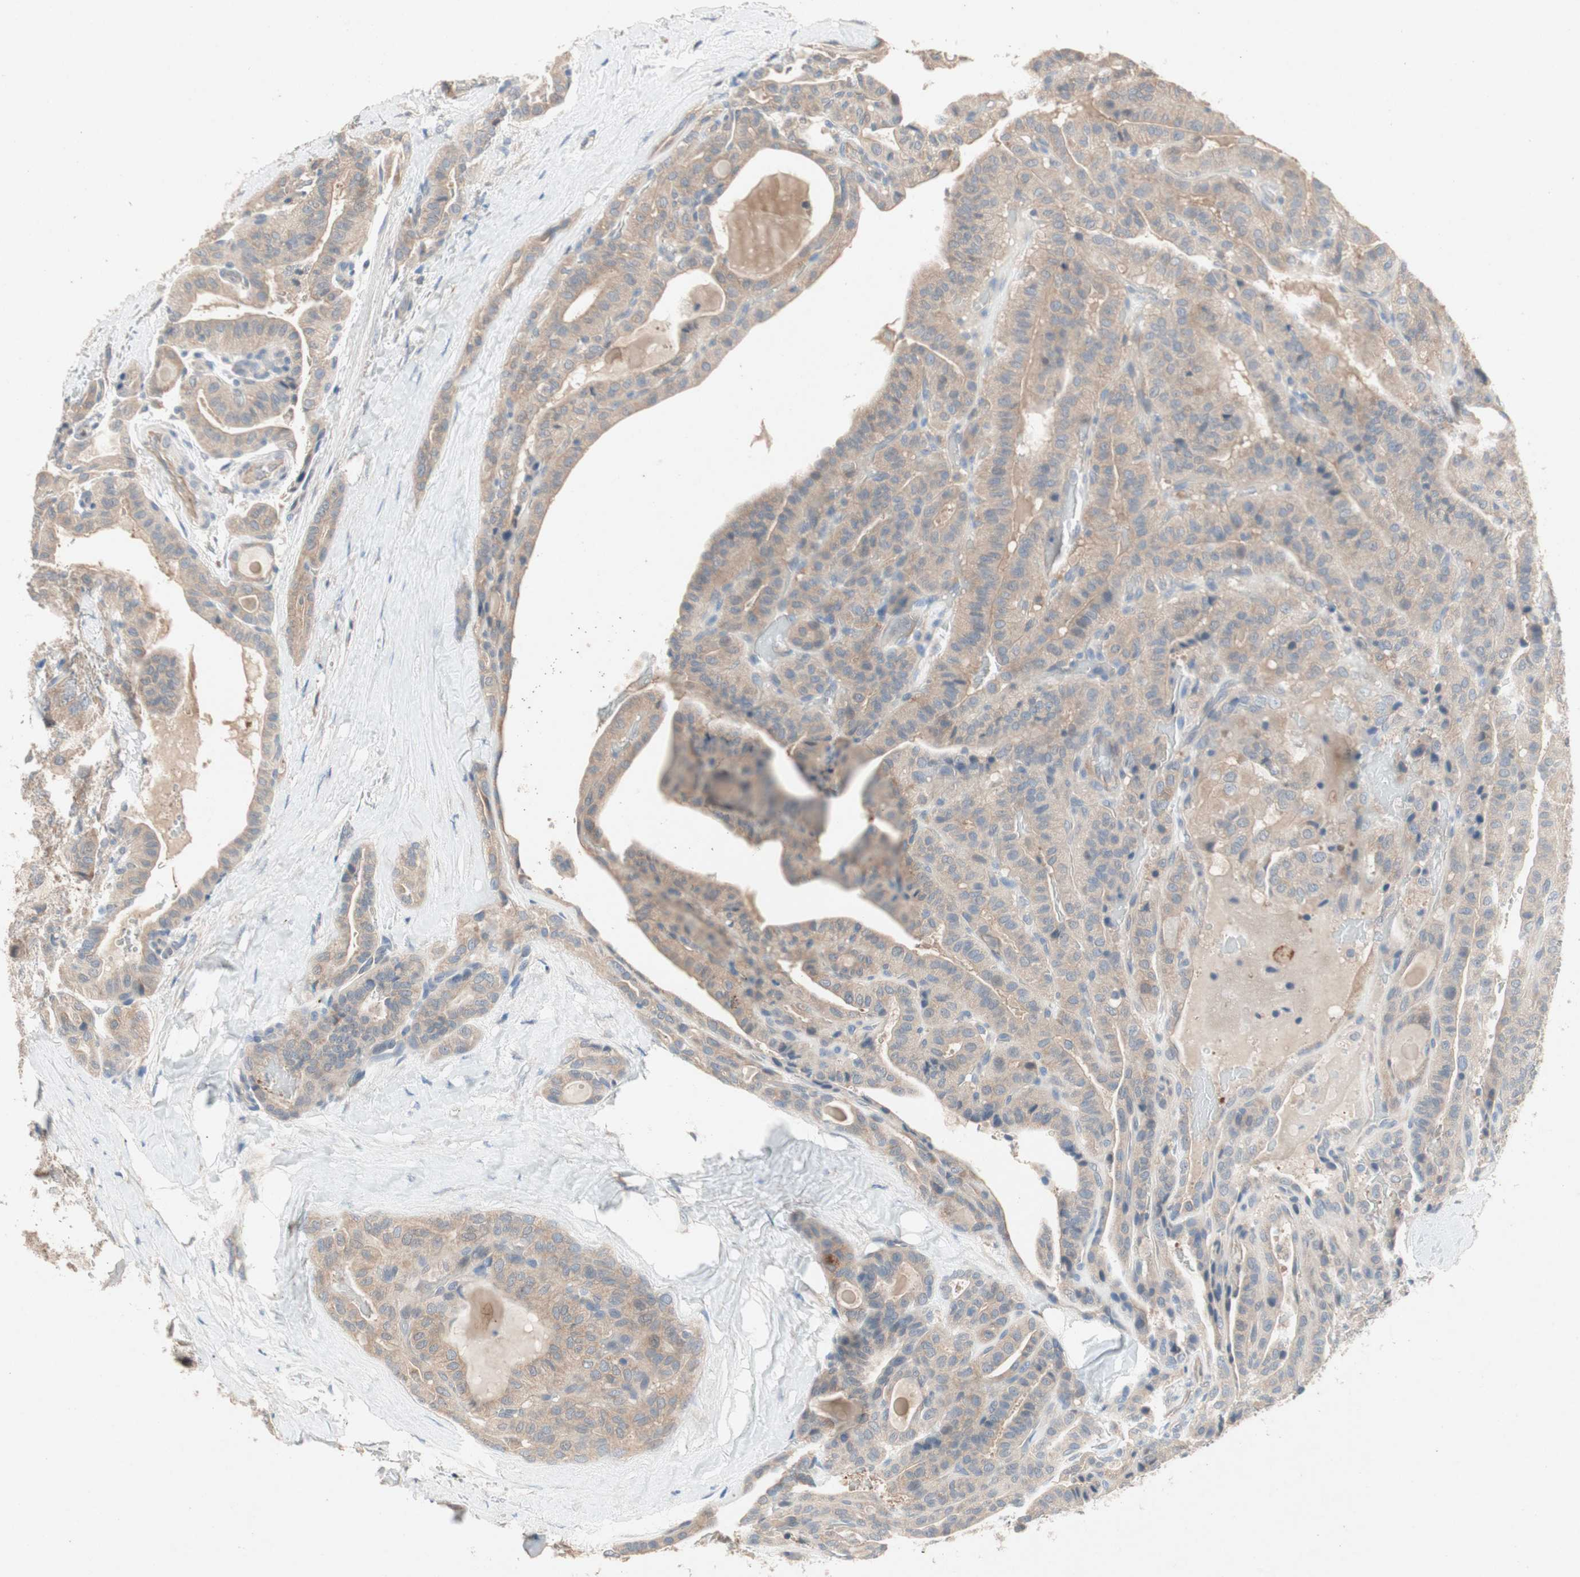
{"staining": {"intensity": "weak", "quantity": ">75%", "location": "cytoplasmic/membranous"}, "tissue": "thyroid cancer", "cell_type": "Tumor cells", "image_type": "cancer", "snomed": [{"axis": "morphology", "description": "Papillary adenocarcinoma, NOS"}, {"axis": "topography", "description": "Thyroid gland"}], "caption": "DAB (3,3'-diaminobenzidine) immunohistochemical staining of human thyroid papillary adenocarcinoma demonstrates weak cytoplasmic/membranous protein expression in about >75% of tumor cells.", "gene": "NCLN", "patient": {"sex": "male", "age": 77}}